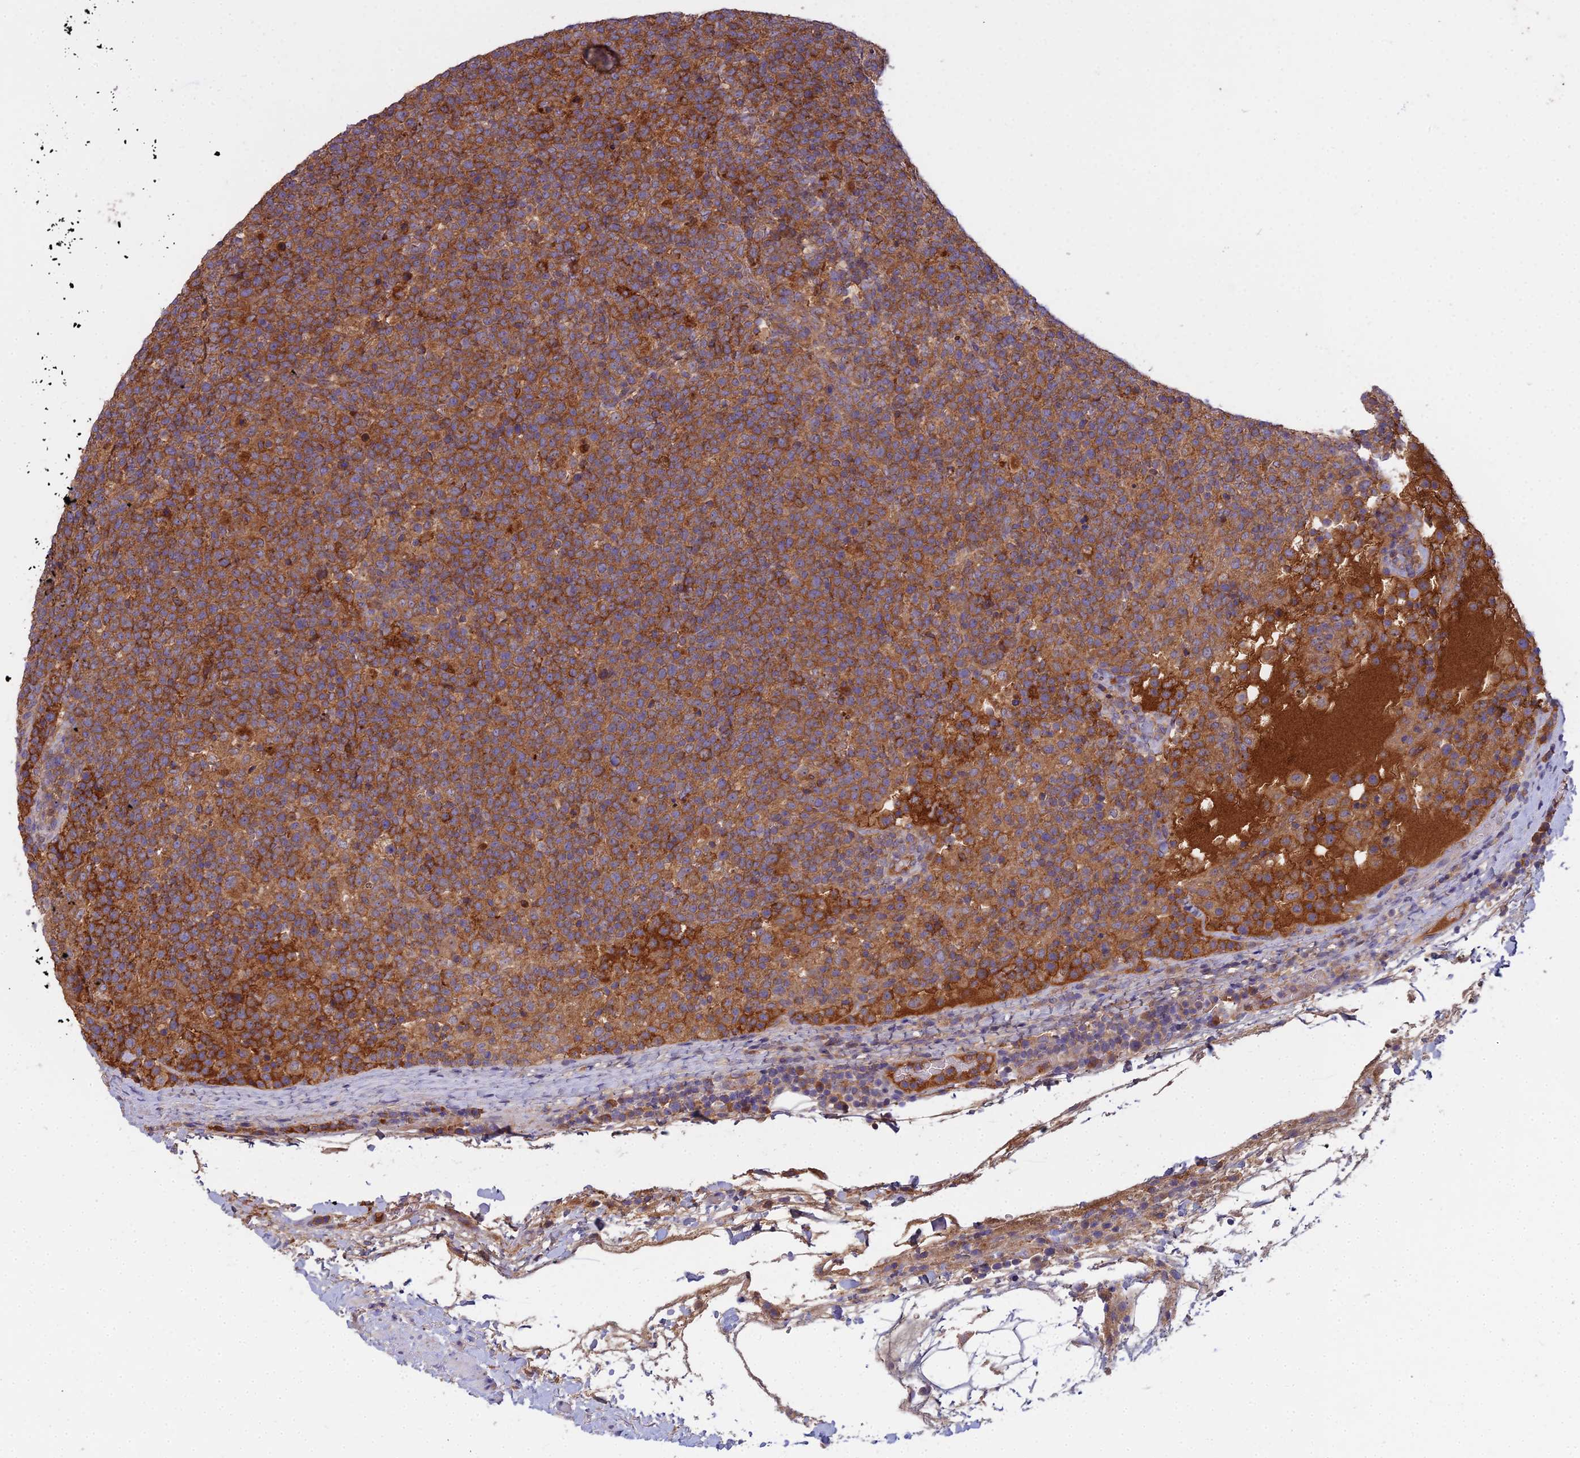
{"staining": {"intensity": "strong", "quantity": "25%-75%", "location": "cytoplasmic/membranous"}, "tissue": "lymphoma", "cell_type": "Tumor cells", "image_type": "cancer", "snomed": [{"axis": "morphology", "description": "Malignant lymphoma, non-Hodgkin's type, High grade"}, {"axis": "topography", "description": "Lymph node"}], "caption": "Immunohistochemistry histopathology image of neoplastic tissue: human malignant lymphoma, non-Hodgkin's type (high-grade) stained using IHC reveals high levels of strong protein expression localized specifically in the cytoplasmic/membranous of tumor cells, appearing as a cytoplasmic/membranous brown color.", "gene": "CCDC167", "patient": {"sex": "male", "age": 61}}